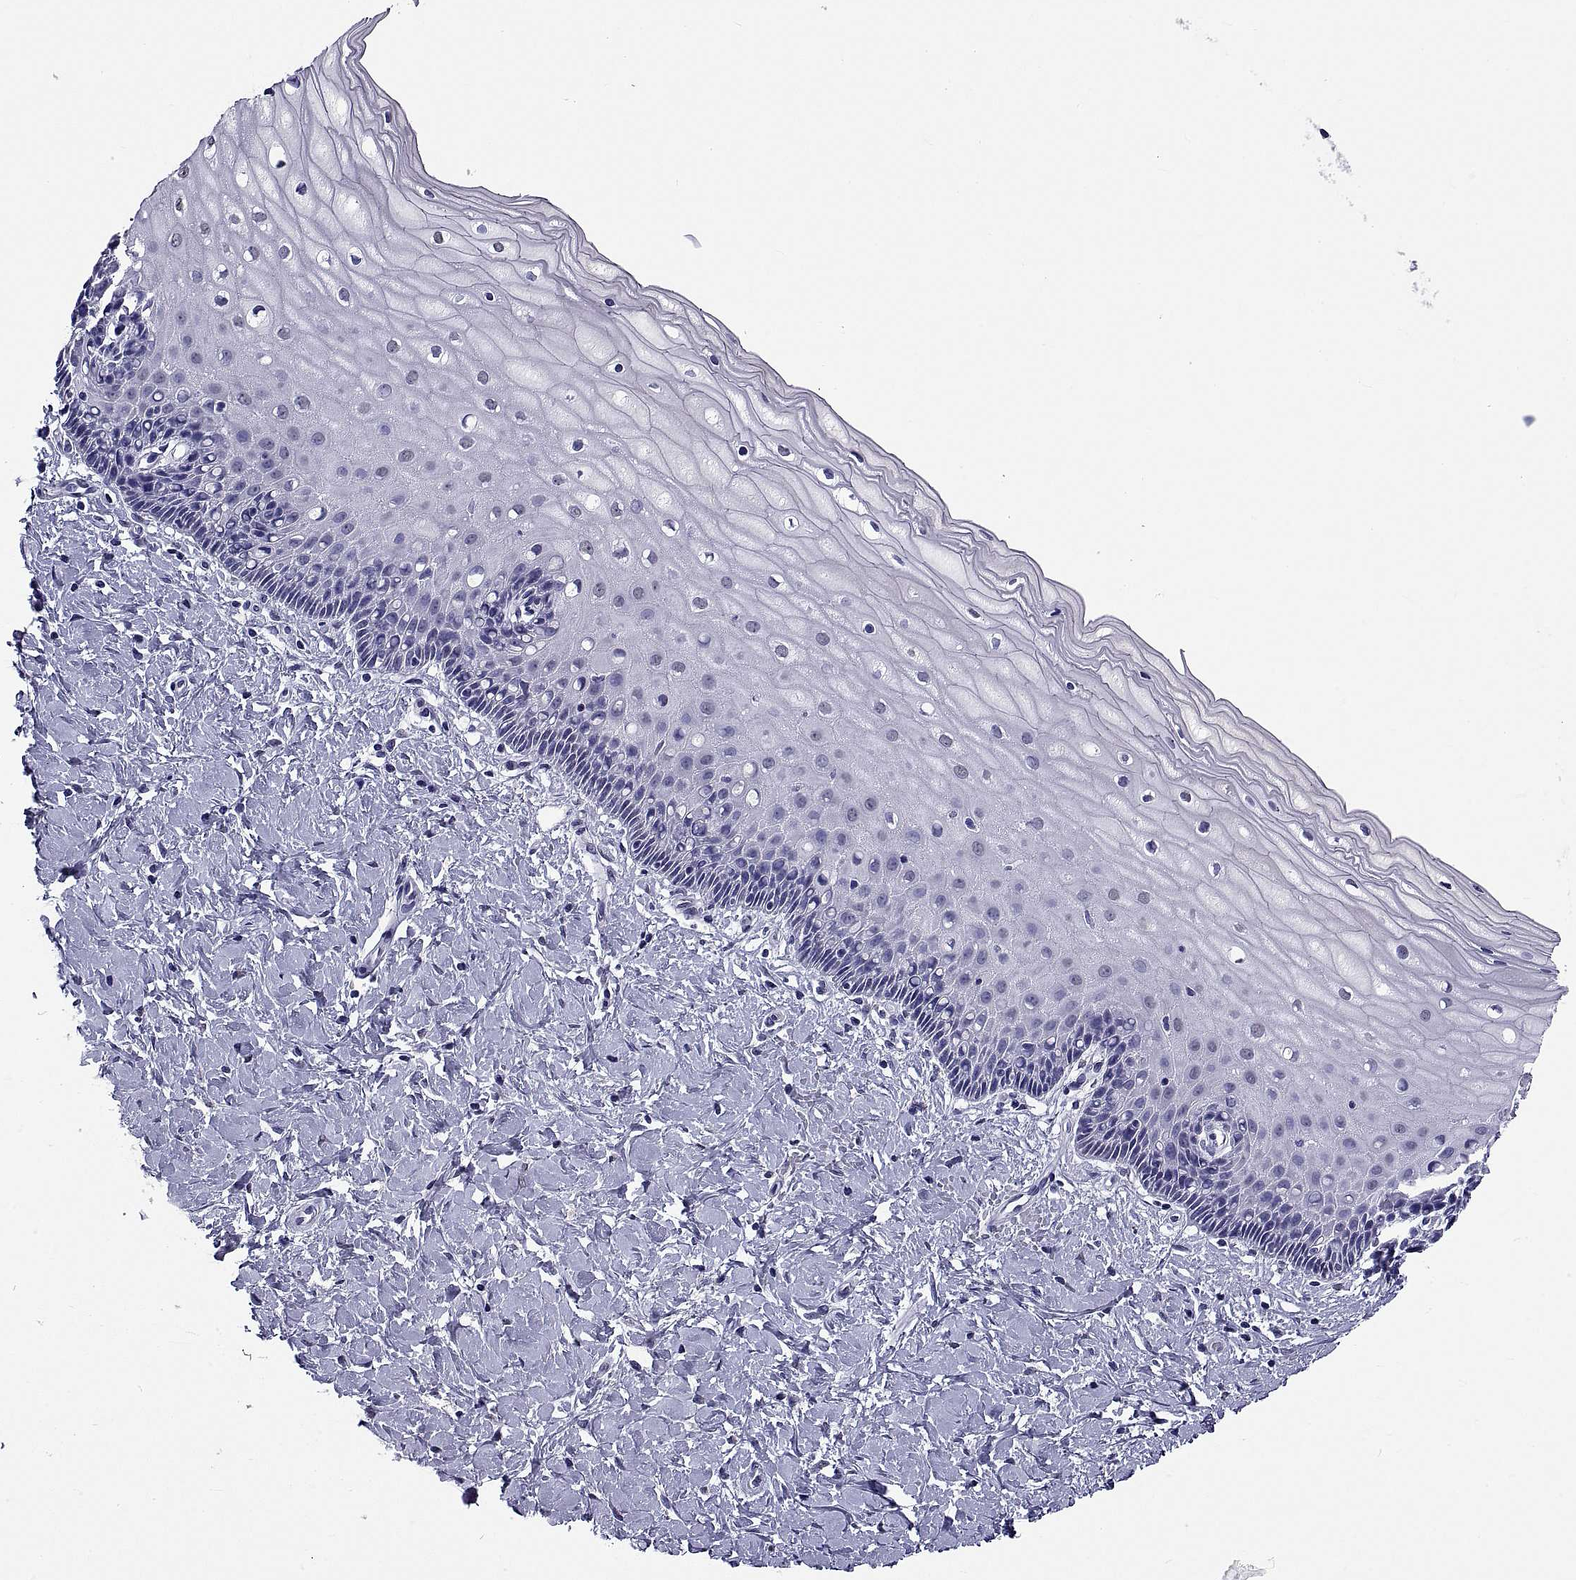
{"staining": {"intensity": "negative", "quantity": "none", "location": "none"}, "tissue": "cervix", "cell_type": "Glandular cells", "image_type": "normal", "snomed": [{"axis": "morphology", "description": "Normal tissue, NOS"}, {"axis": "topography", "description": "Cervix"}], "caption": "The photomicrograph reveals no significant staining in glandular cells of cervix.", "gene": "TGFBR3L", "patient": {"sex": "female", "age": 37}}